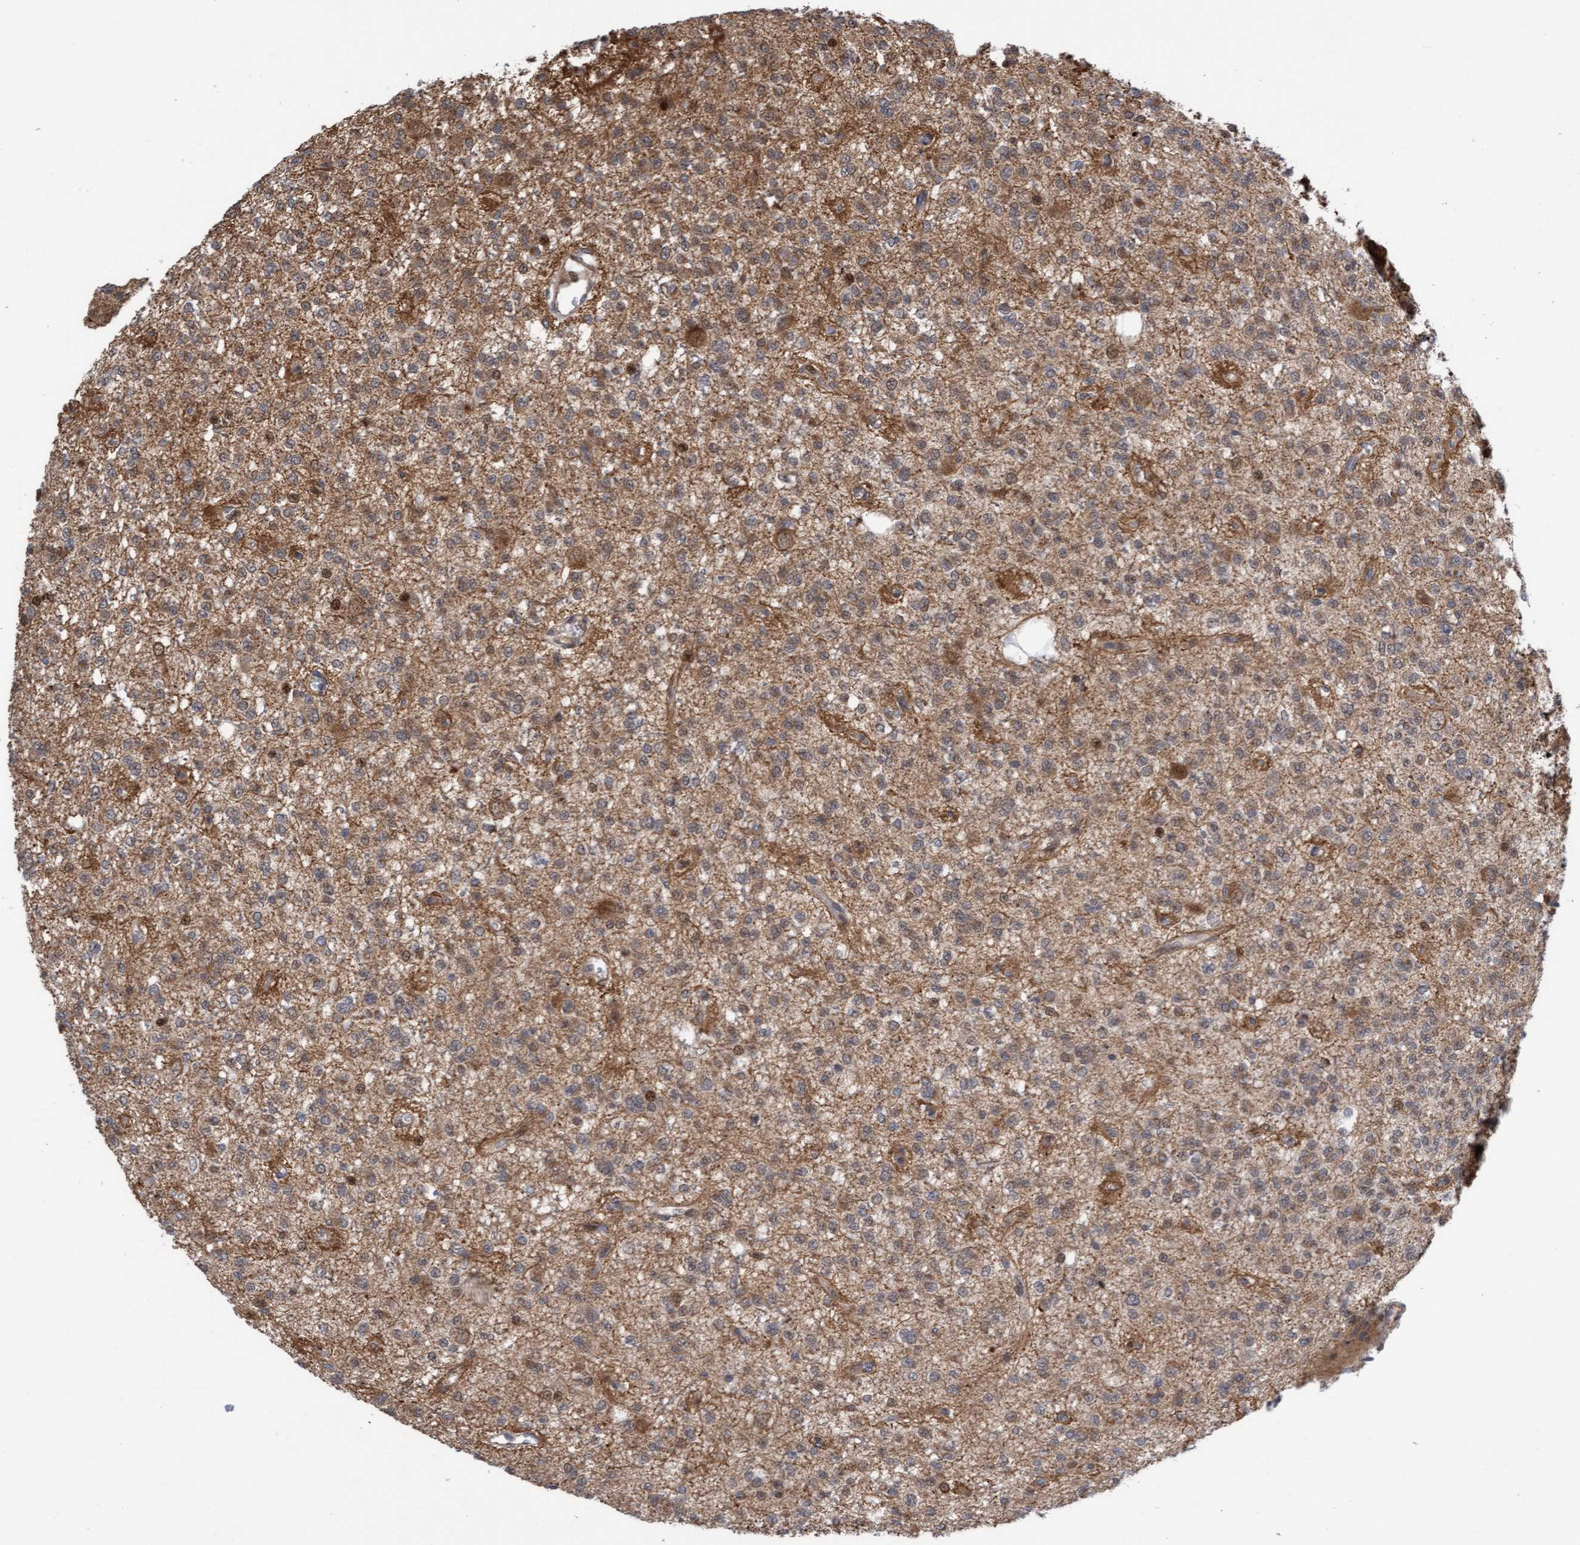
{"staining": {"intensity": "weak", "quantity": ">75%", "location": "cytoplasmic/membranous,nuclear"}, "tissue": "glioma", "cell_type": "Tumor cells", "image_type": "cancer", "snomed": [{"axis": "morphology", "description": "Glioma, malignant, Low grade"}, {"axis": "topography", "description": "Brain"}], "caption": "This histopathology image demonstrates glioma stained with IHC to label a protein in brown. The cytoplasmic/membranous and nuclear of tumor cells show weak positivity for the protein. Nuclei are counter-stained blue.", "gene": "ITFG1", "patient": {"sex": "male", "age": 38}}